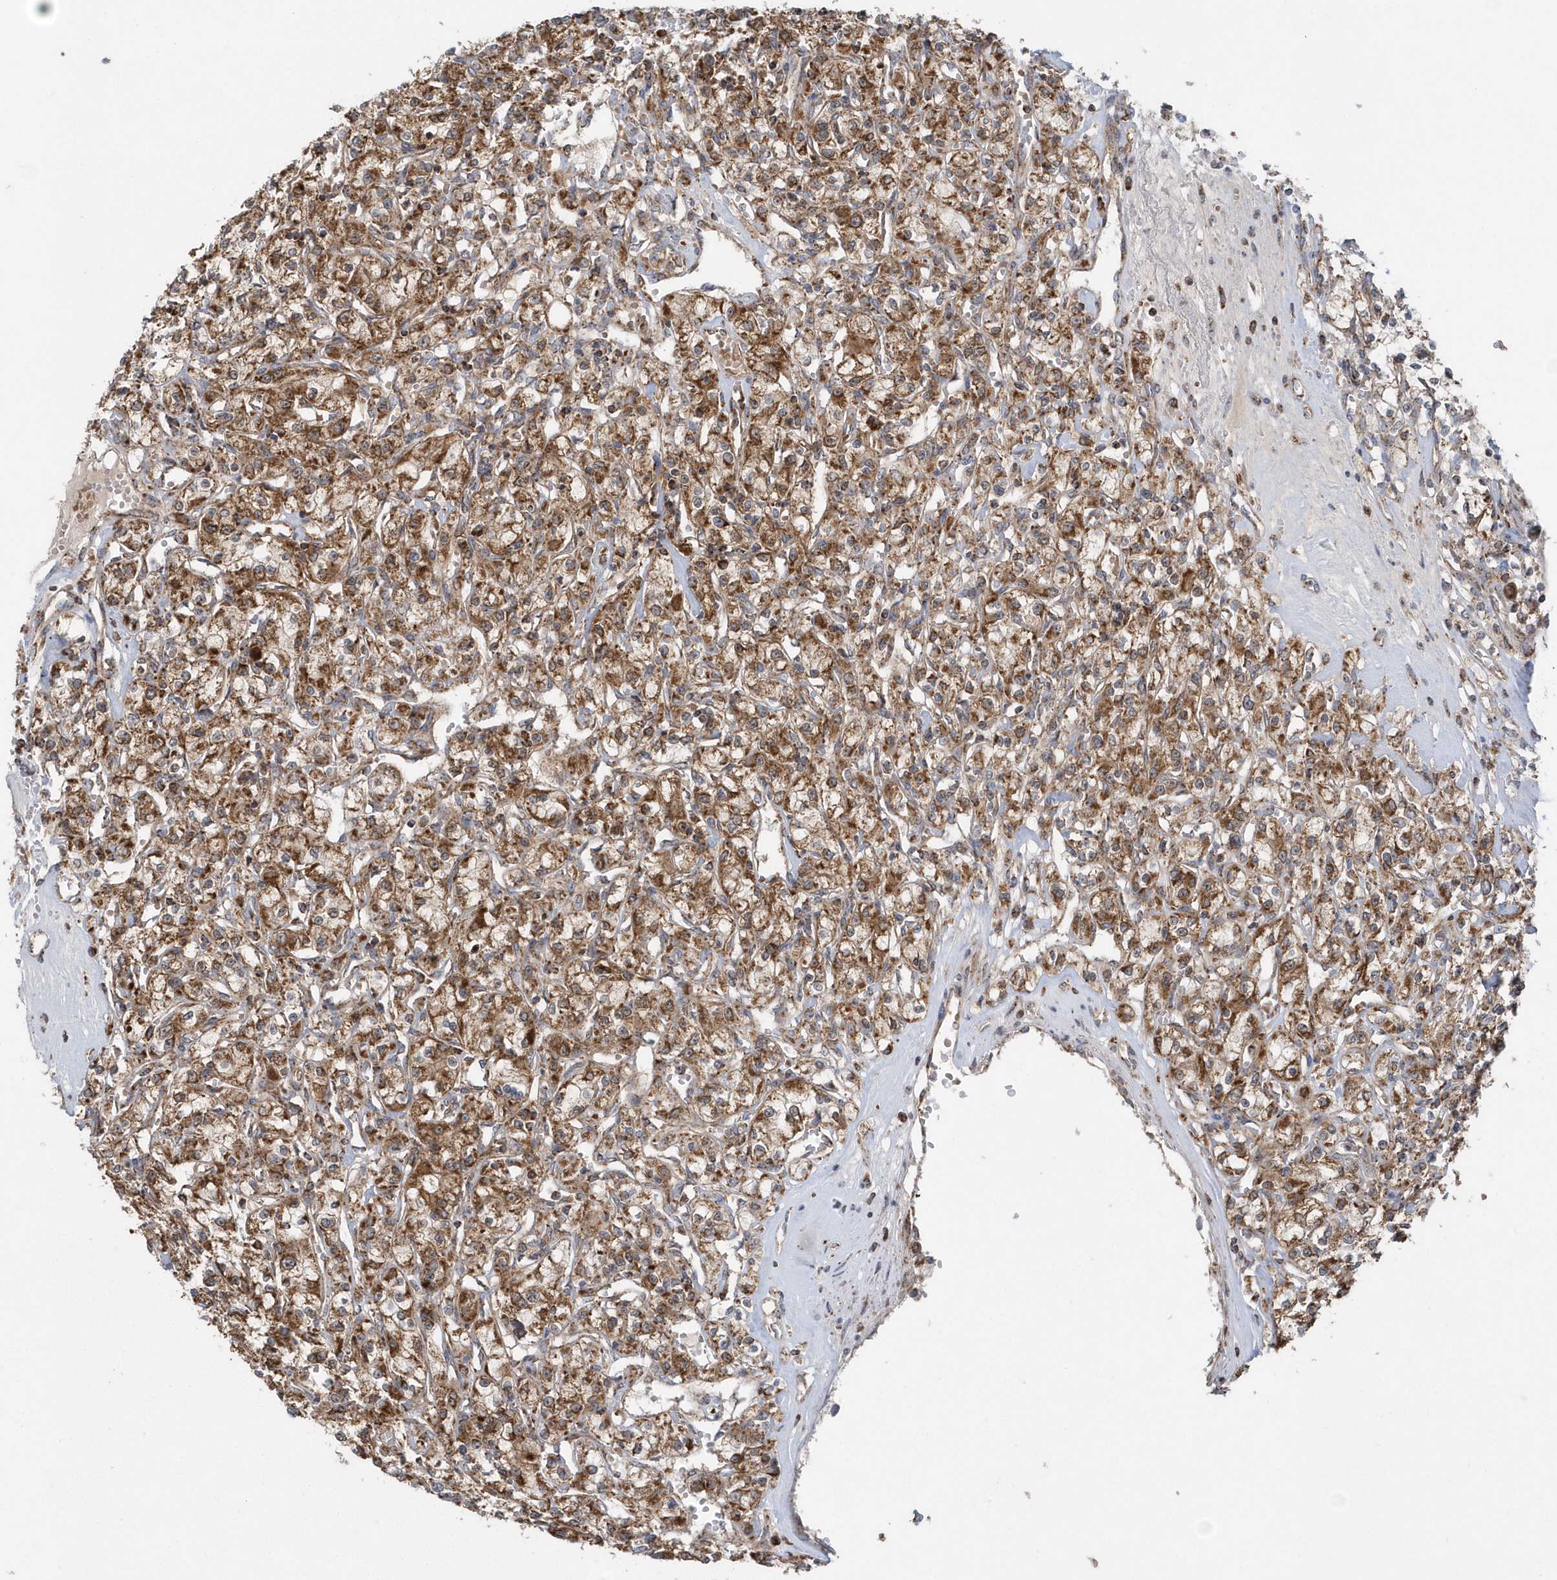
{"staining": {"intensity": "moderate", "quantity": ">75%", "location": "cytoplasmic/membranous"}, "tissue": "renal cancer", "cell_type": "Tumor cells", "image_type": "cancer", "snomed": [{"axis": "morphology", "description": "Adenocarcinoma, NOS"}, {"axis": "topography", "description": "Kidney"}], "caption": "Renal adenocarcinoma was stained to show a protein in brown. There is medium levels of moderate cytoplasmic/membranous positivity in about >75% of tumor cells.", "gene": "PPP1R7", "patient": {"sex": "female", "age": 59}}